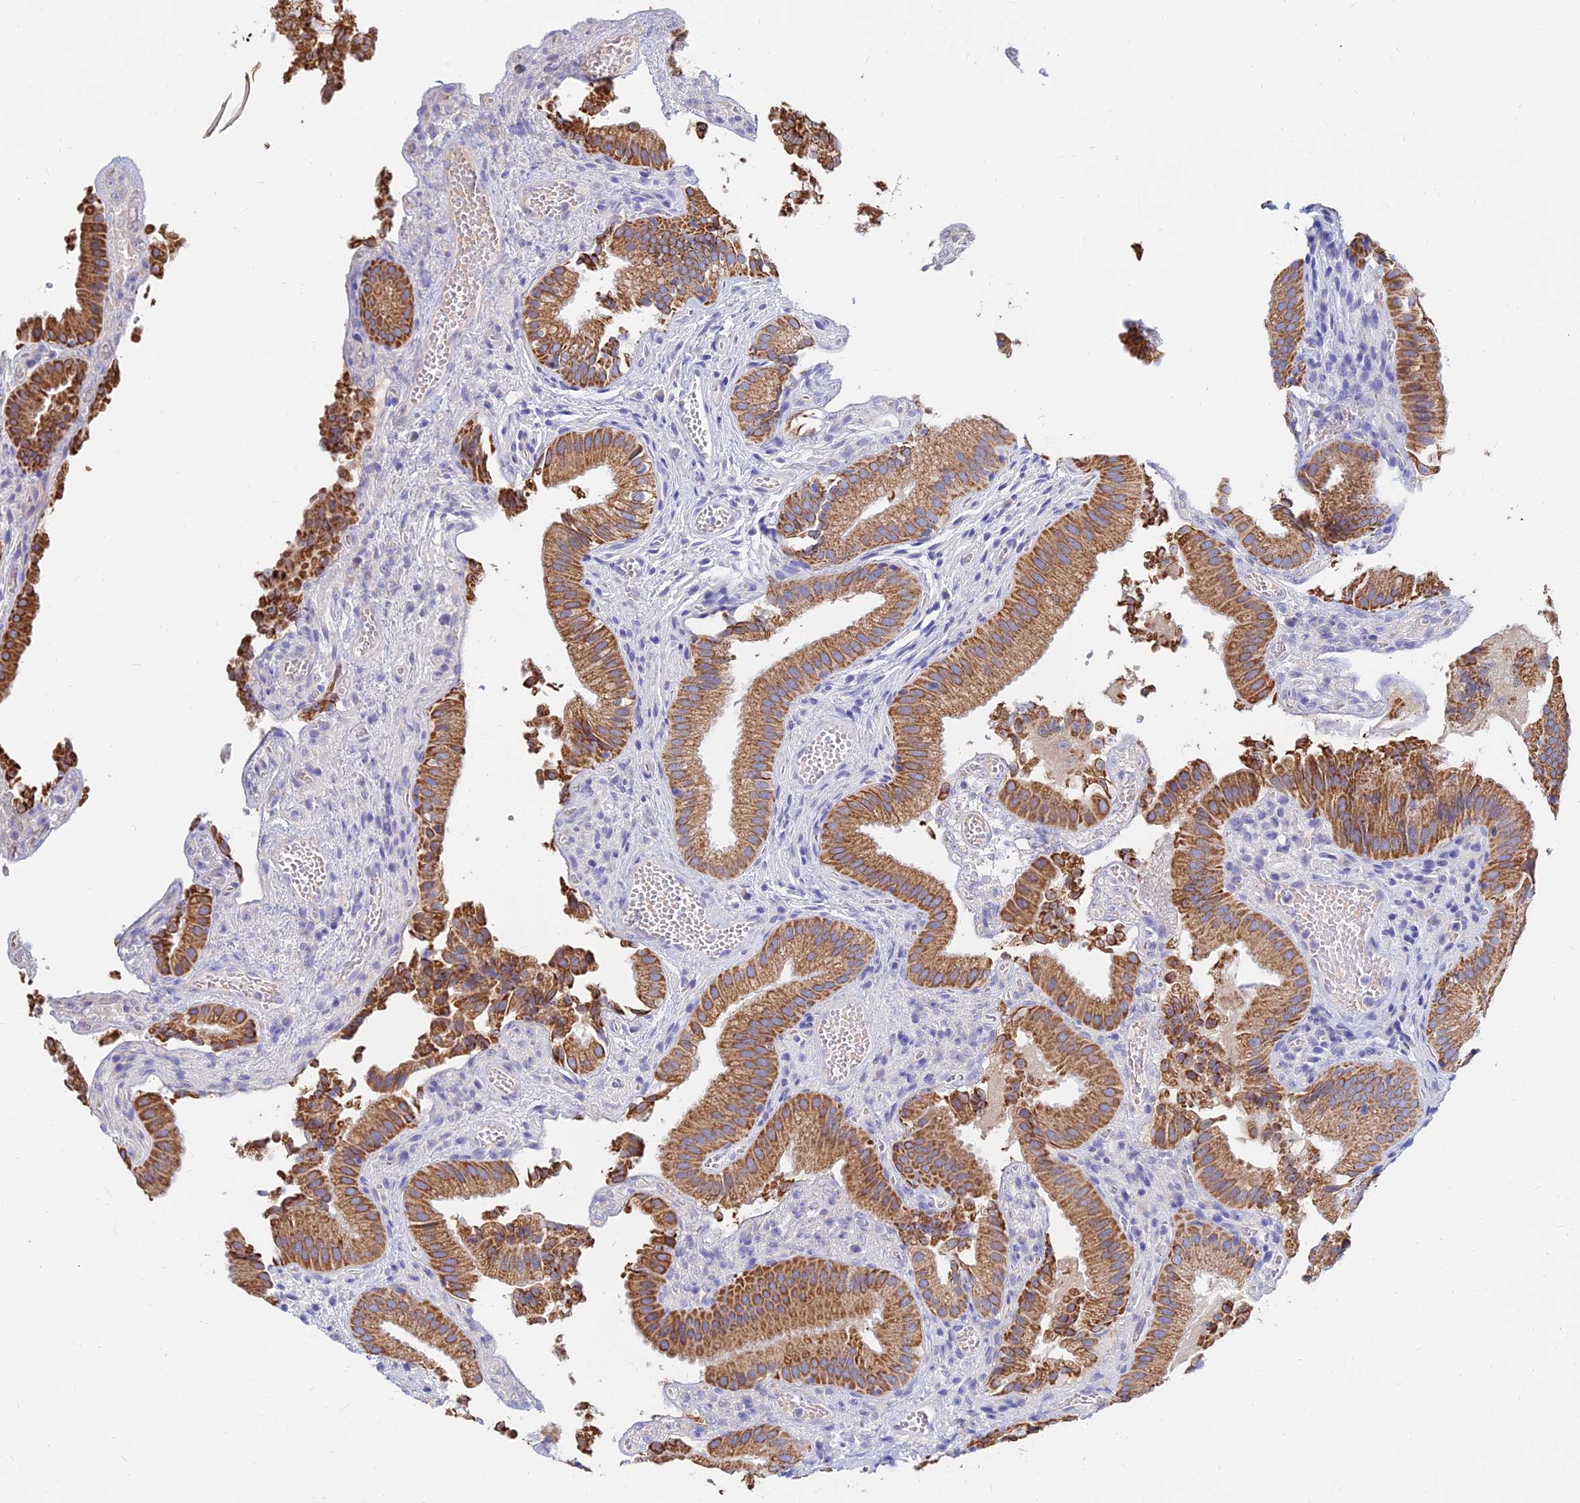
{"staining": {"intensity": "moderate", "quantity": ">75%", "location": "cytoplasmic/membranous"}, "tissue": "gallbladder", "cell_type": "Glandular cells", "image_type": "normal", "snomed": [{"axis": "morphology", "description": "Normal tissue, NOS"}, {"axis": "topography", "description": "Gallbladder"}], "caption": "Protein analysis of benign gallbladder demonstrates moderate cytoplasmic/membranous positivity in about >75% of glandular cells.", "gene": "MGST1", "patient": {"sex": "female", "age": 30}}